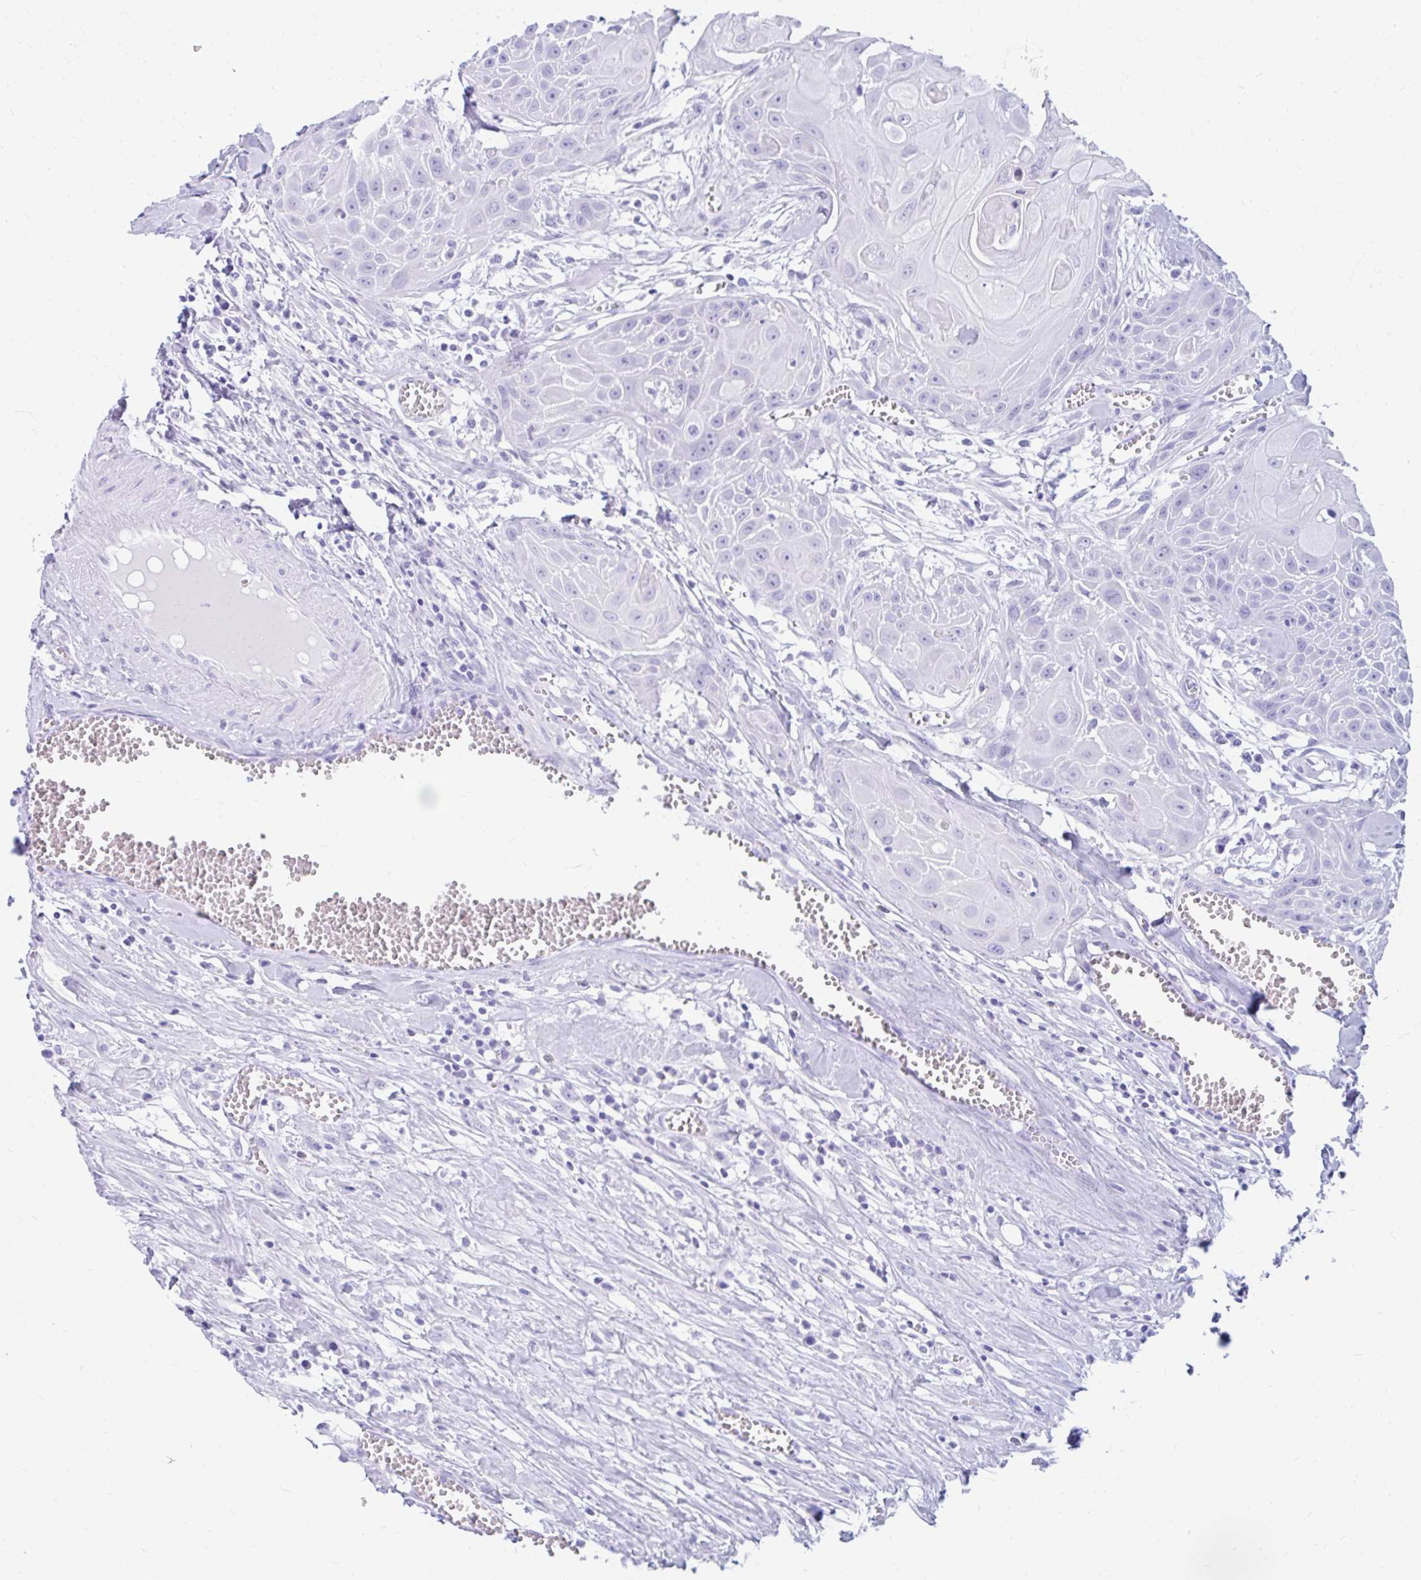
{"staining": {"intensity": "negative", "quantity": "none", "location": "none"}, "tissue": "head and neck cancer", "cell_type": "Tumor cells", "image_type": "cancer", "snomed": [{"axis": "morphology", "description": "Squamous cell carcinoma, NOS"}, {"axis": "topography", "description": "Lymph node"}, {"axis": "topography", "description": "Salivary gland"}, {"axis": "topography", "description": "Head-Neck"}], "caption": "Immunohistochemical staining of squamous cell carcinoma (head and neck) reveals no significant positivity in tumor cells. The staining is performed using DAB (3,3'-diaminobenzidine) brown chromogen with nuclei counter-stained in using hematoxylin.", "gene": "NSG2", "patient": {"sex": "female", "age": 74}}